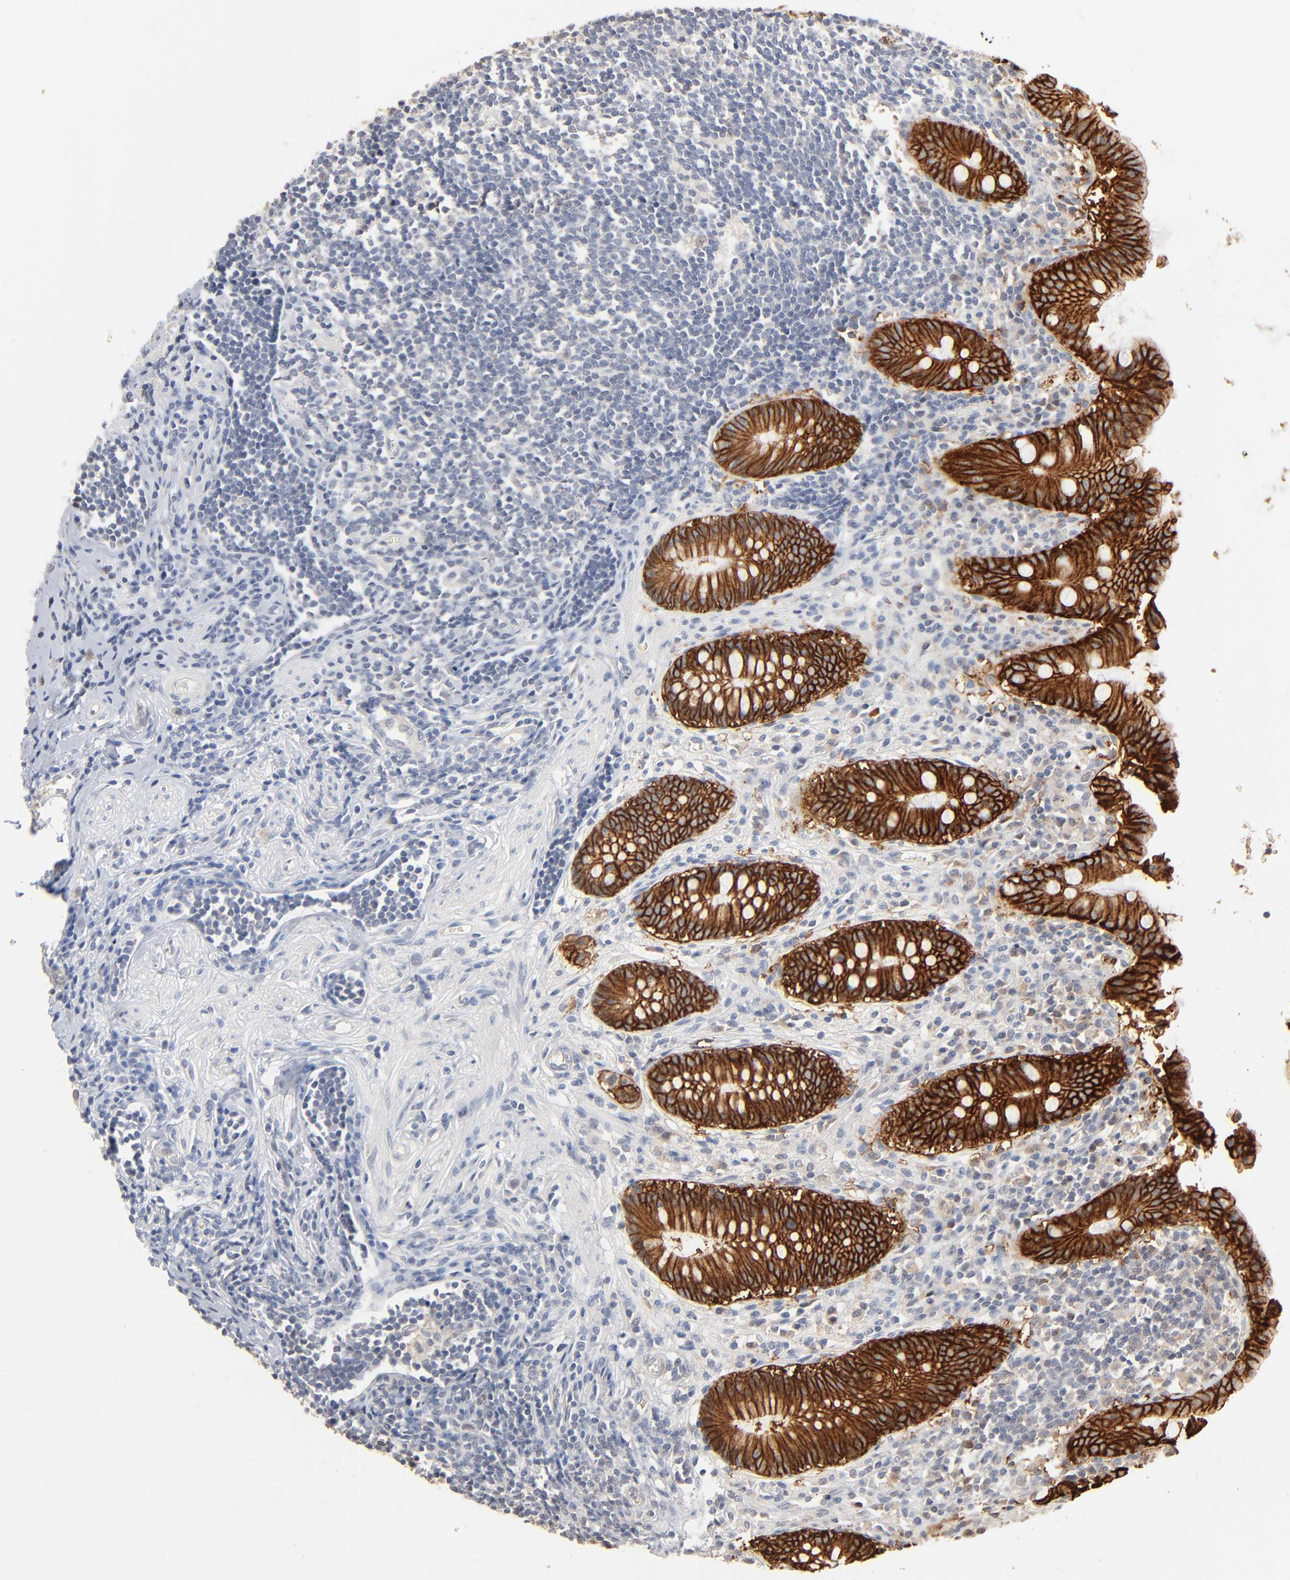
{"staining": {"intensity": "strong", "quantity": ">75%", "location": "cytoplasmic/membranous"}, "tissue": "appendix", "cell_type": "Glandular cells", "image_type": "normal", "snomed": [{"axis": "morphology", "description": "Normal tissue, NOS"}, {"axis": "topography", "description": "Appendix"}], "caption": "Appendix stained for a protein demonstrates strong cytoplasmic/membranous positivity in glandular cells.", "gene": "EPCAM", "patient": {"sex": "female", "age": 50}}